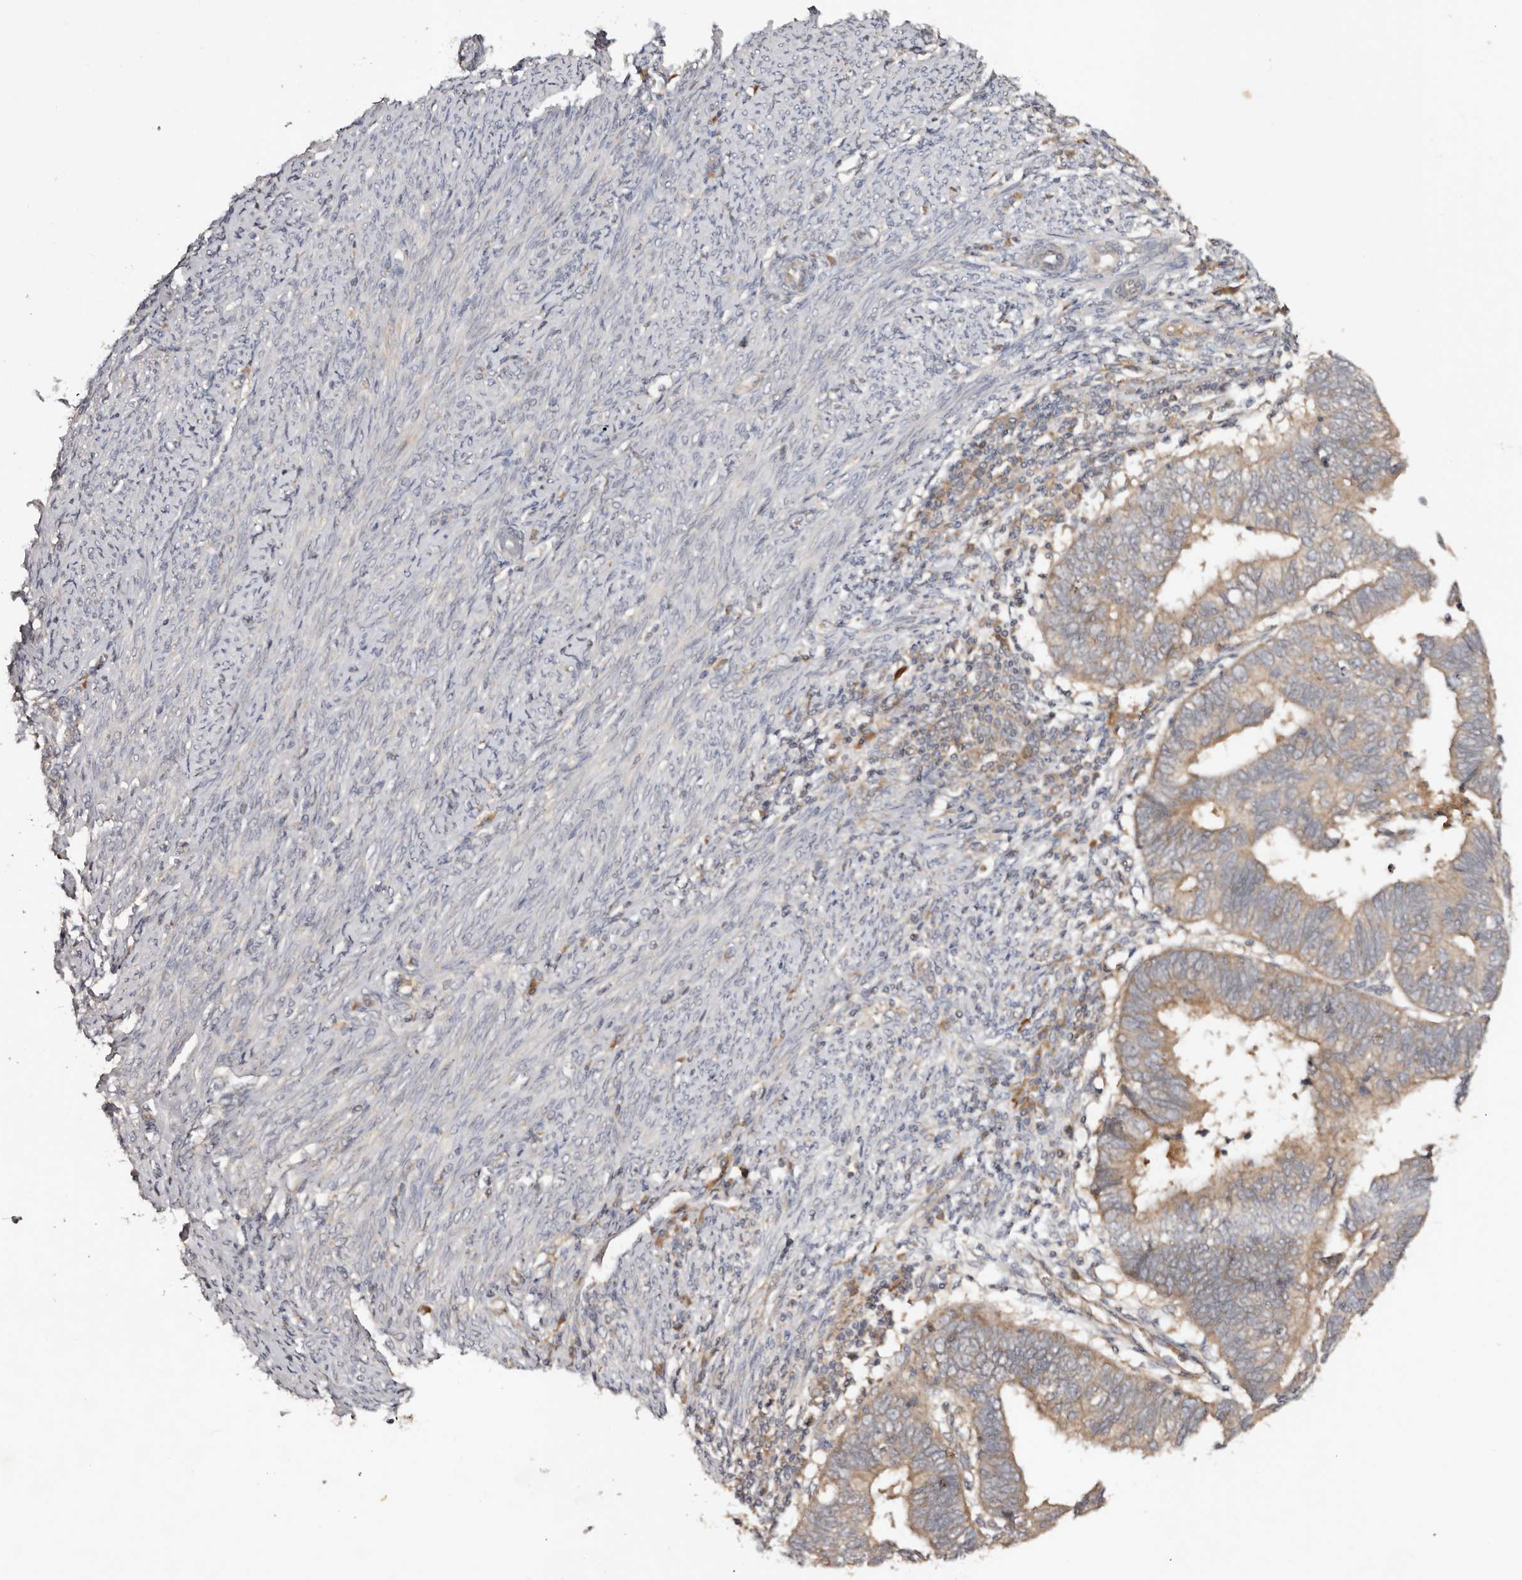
{"staining": {"intensity": "weak", "quantity": ">75%", "location": "cytoplasmic/membranous"}, "tissue": "endometrial cancer", "cell_type": "Tumor cells", "image_type": "cancer", "snomed": [{"axis": "morphology", "description": "Adenocarcinoma, NOS"}, {"axis": "topography", "description": "Uterus"}], "caption": "The immunohistochemical stain shows weak cytoplasmic/membranous expression in tumor cells of endometrial cancer (adenocarcinoma) tissue.", "gene": "PKIB", "patient": {"sex": "female", "age": 77}}